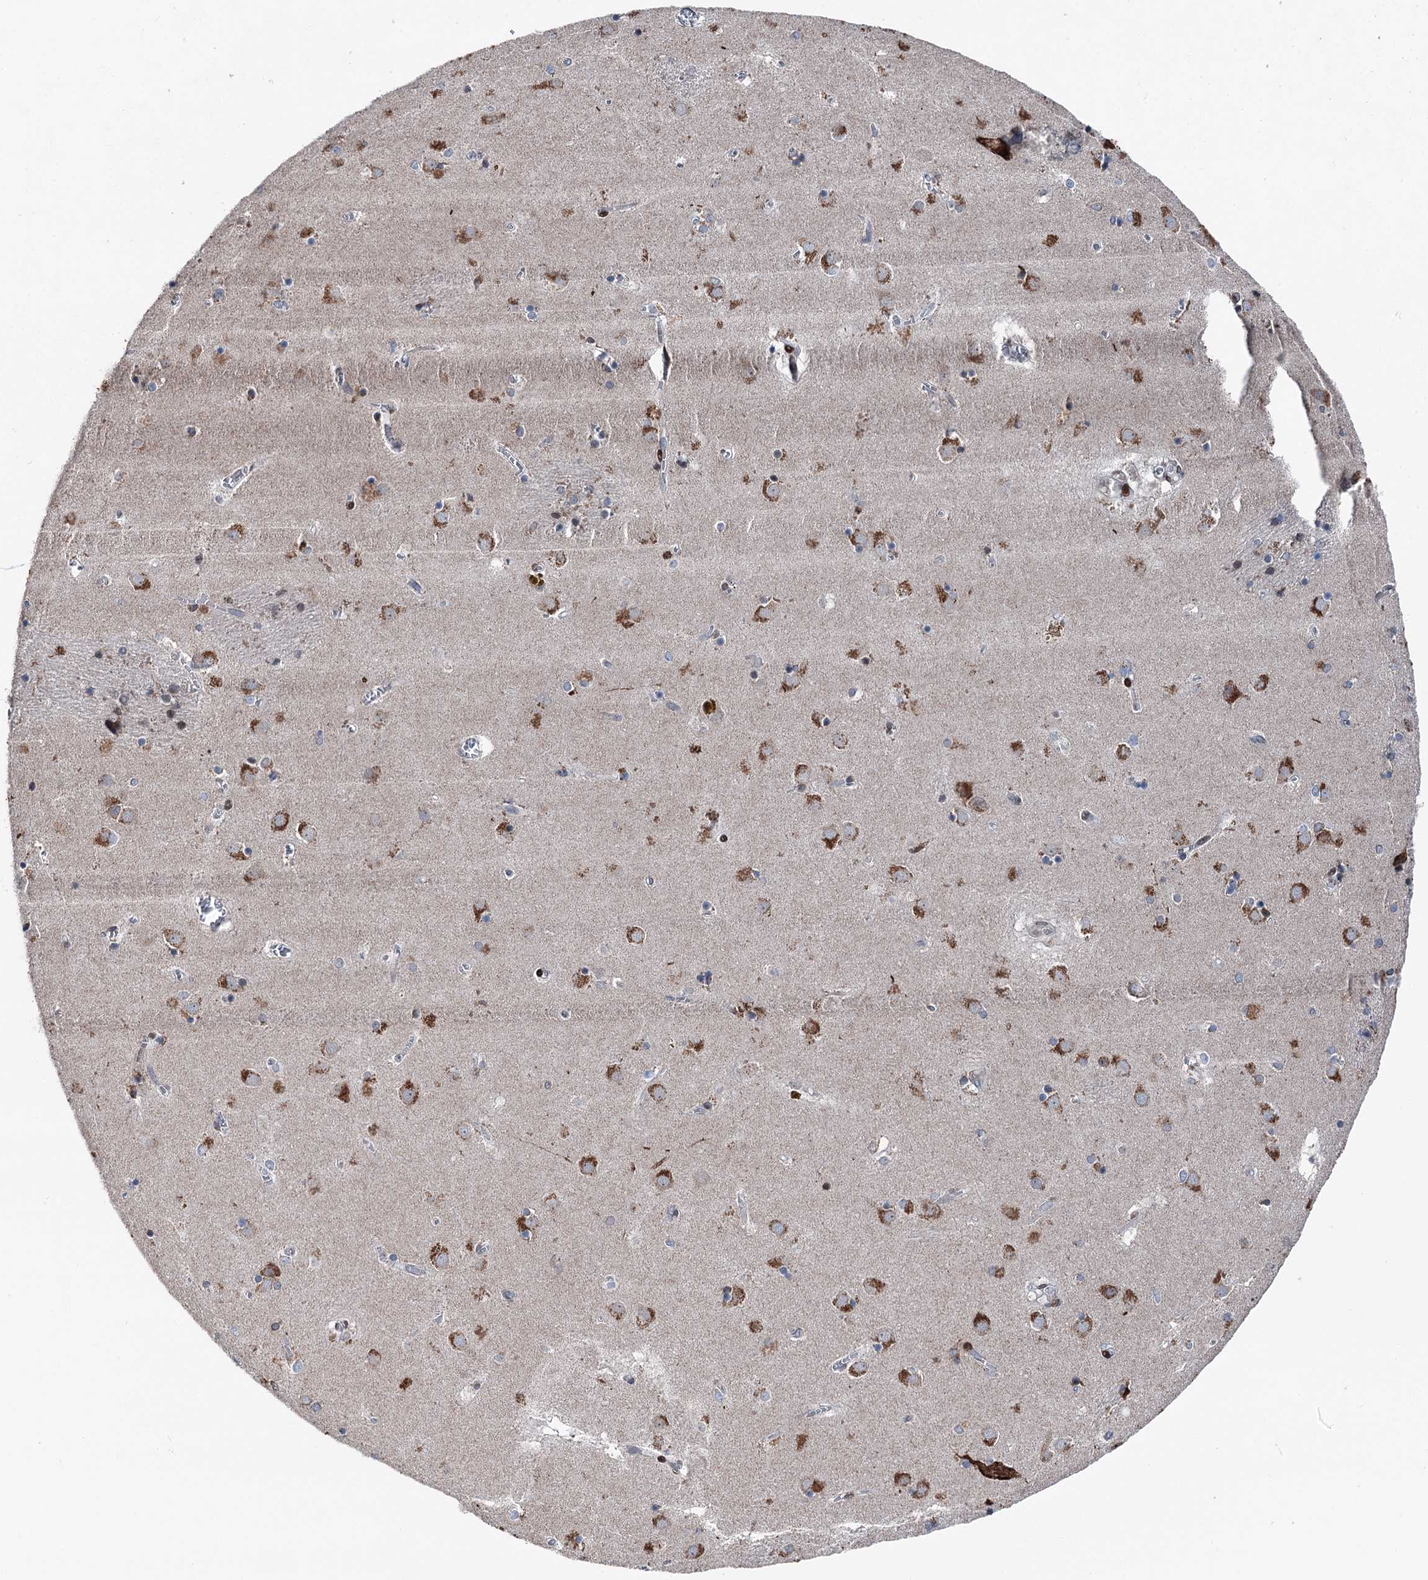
{"staining": {"intensity": "moderate", "quantity": "<25%", "location": "cytoplasmic/membranous"}, "tissue": "caudate", "cell_type": "Glial cells", "image_type": "normal", "snomed": [{"axis": "morphology", "description": "Normal tissue, NOS"}, {"axis": "topography", "description": "Lateral ventricle wall"}], "caption": "DAB (3,3'-diaminobenzidine) immunohistochemical staining of unremarkable human caudate exhibits moderate cytoplasmic/membranous protein staining in about <25% of glial cells.", "gene": "MRPL14", "patient": {"sex": "male", "age": 70}}